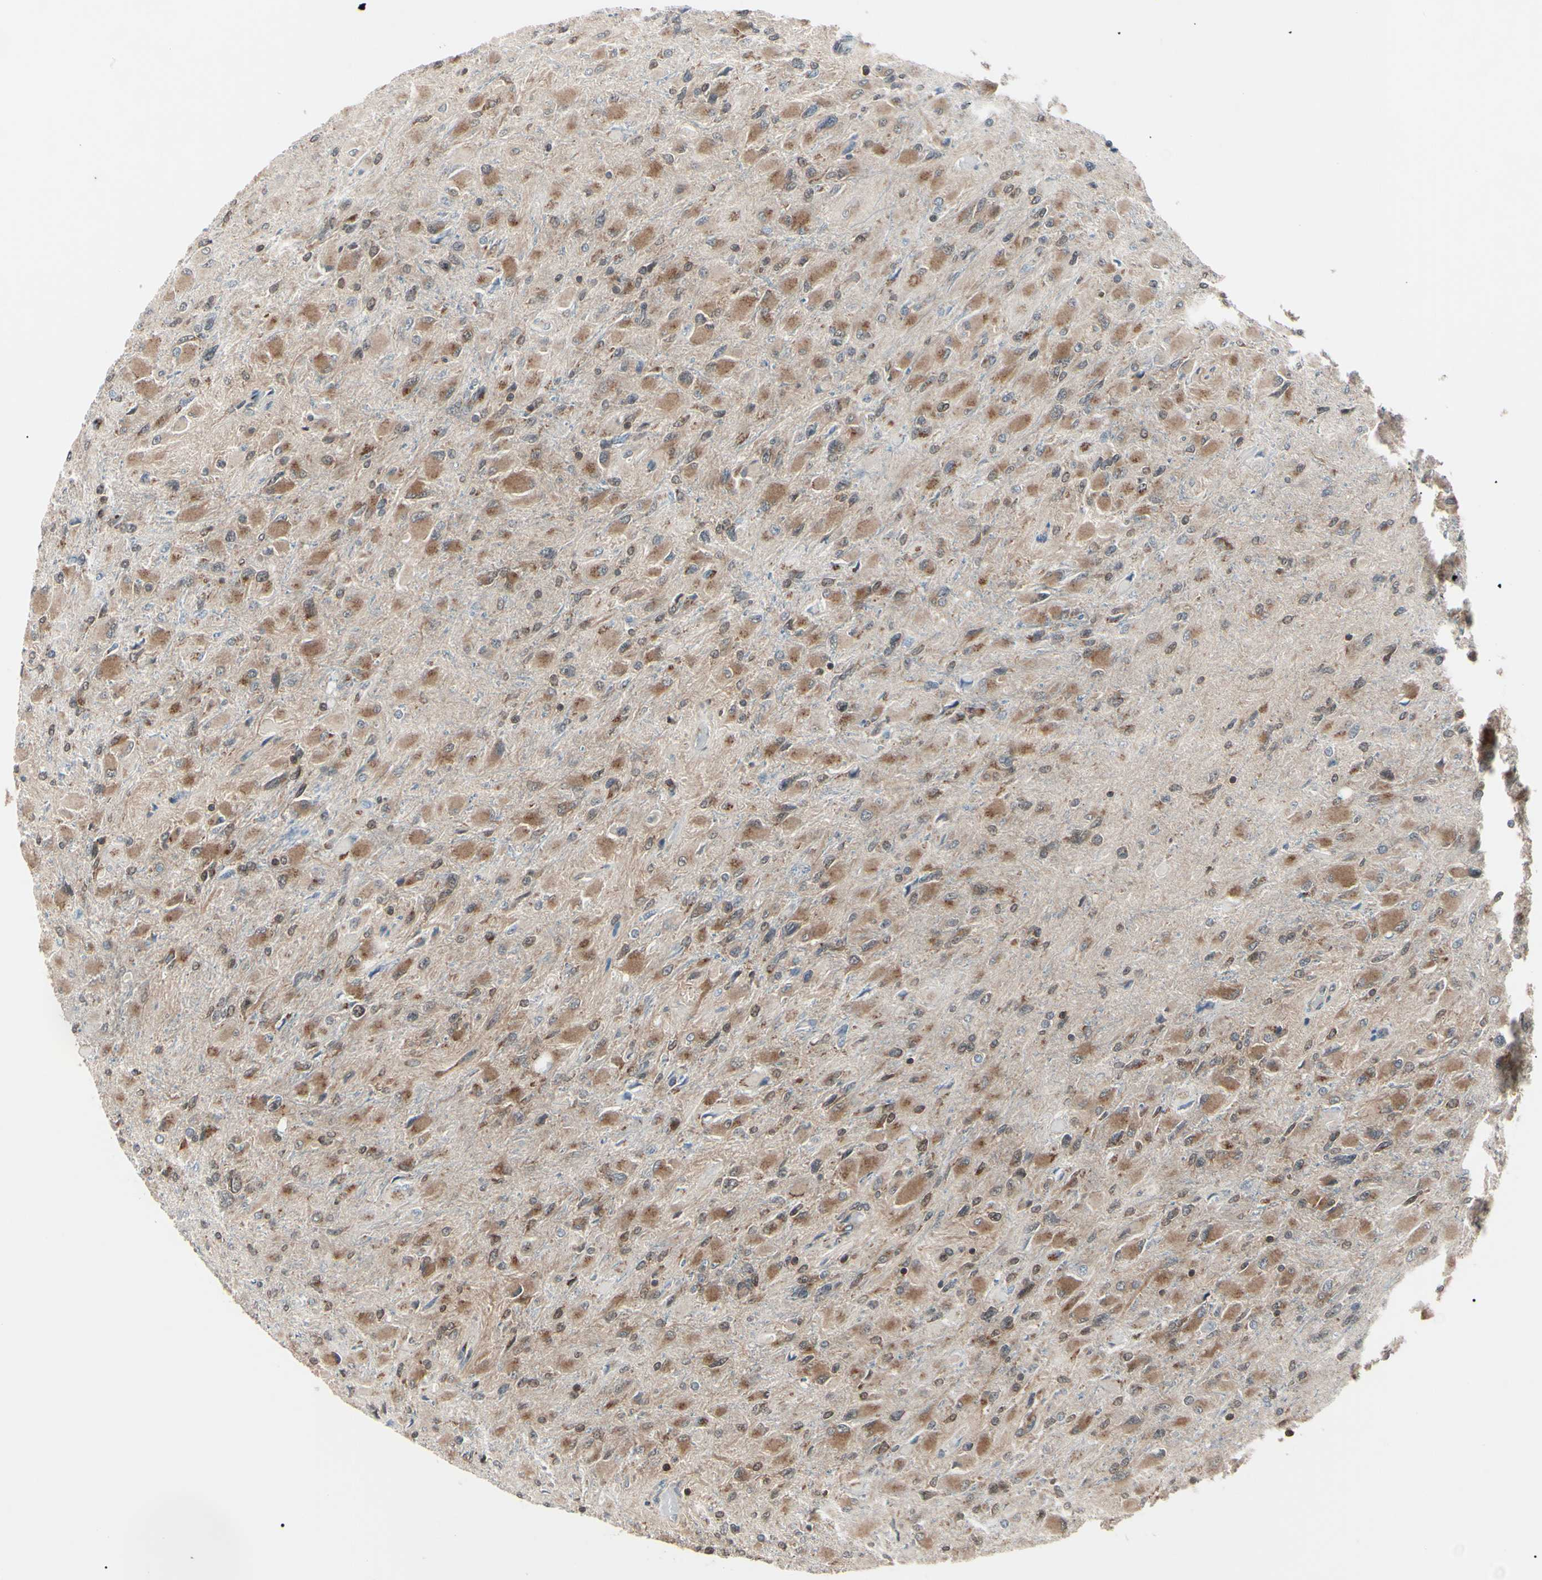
{"staining": {"intensity": "moderate", "quantity": ">75%", "location": "cytoplasmic/membranous"}, "tissue": "glioma", "cell_type": "Tumor cells", "image_type": "cancer", "snomed": [{"axis": "morphology", "description": "Glioma, malignant, High grade"}, {"axis": "topography", "description": "Cerebral cortex"}], "caption": "Malignant glioma (high-grade) was stained to show a protein in brown. There is medium levels of moderate cytoplasmic/membranous staining in approximately >75% of tumor cells.", "gene": "MAPRE1", "patient": {"sex": "female", "age": 36}}